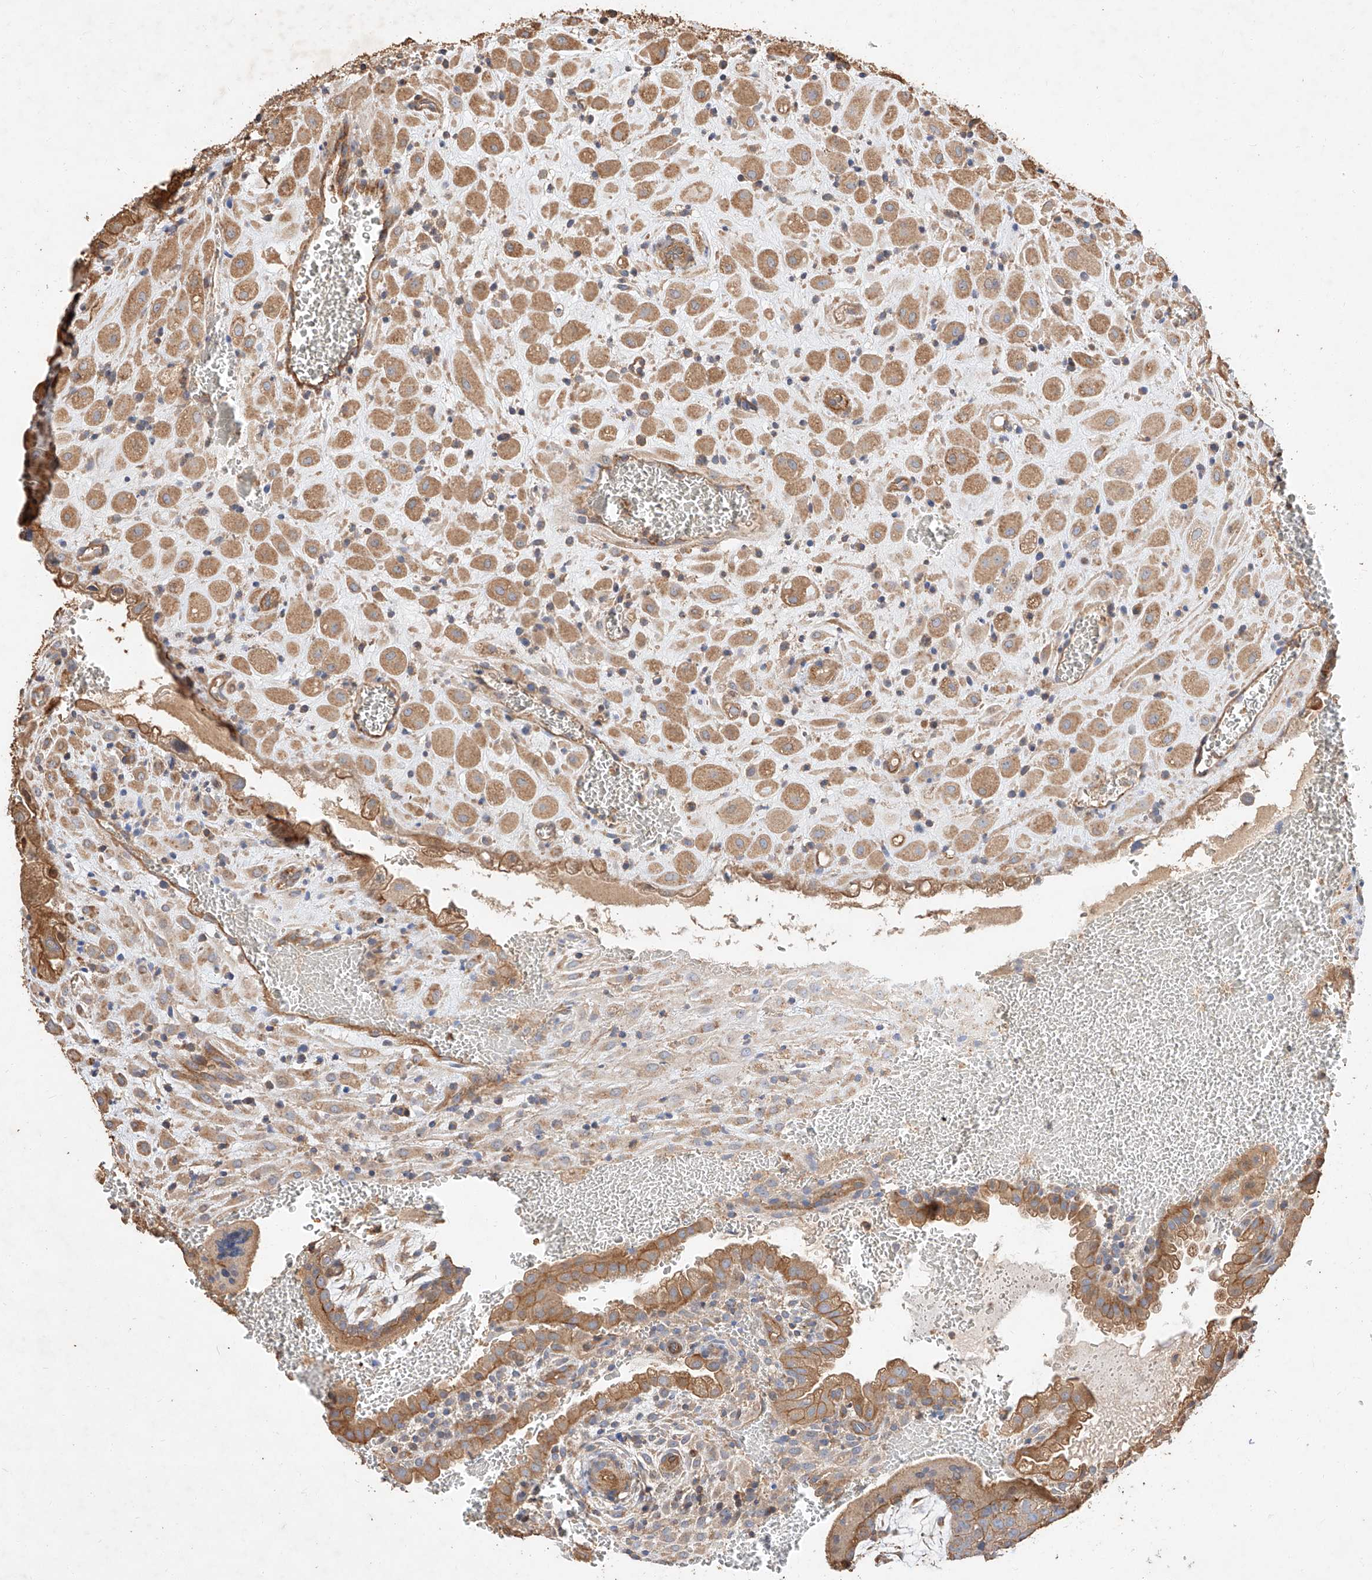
{"staining": {"intensity": "moderate", "quantity": ">75%", "location": "cytoplasmic/membranous"}, "tissue": "placenta", "cell_type": "Decidual cells", "image_type": "normal", "snomed": [{"axis": "morphology", "description": "Normal tissue, NOS"}, {"axis": "topography", "description": "Placenta"}], "caption": "This photomicrograph displays IHC staining of normal human placenta, with medium moderate cytoplasmic/membranous staining in about >75% of decidual cells.", "gene": "GHDC", "patient": {"sex": "female", "age": 35}}